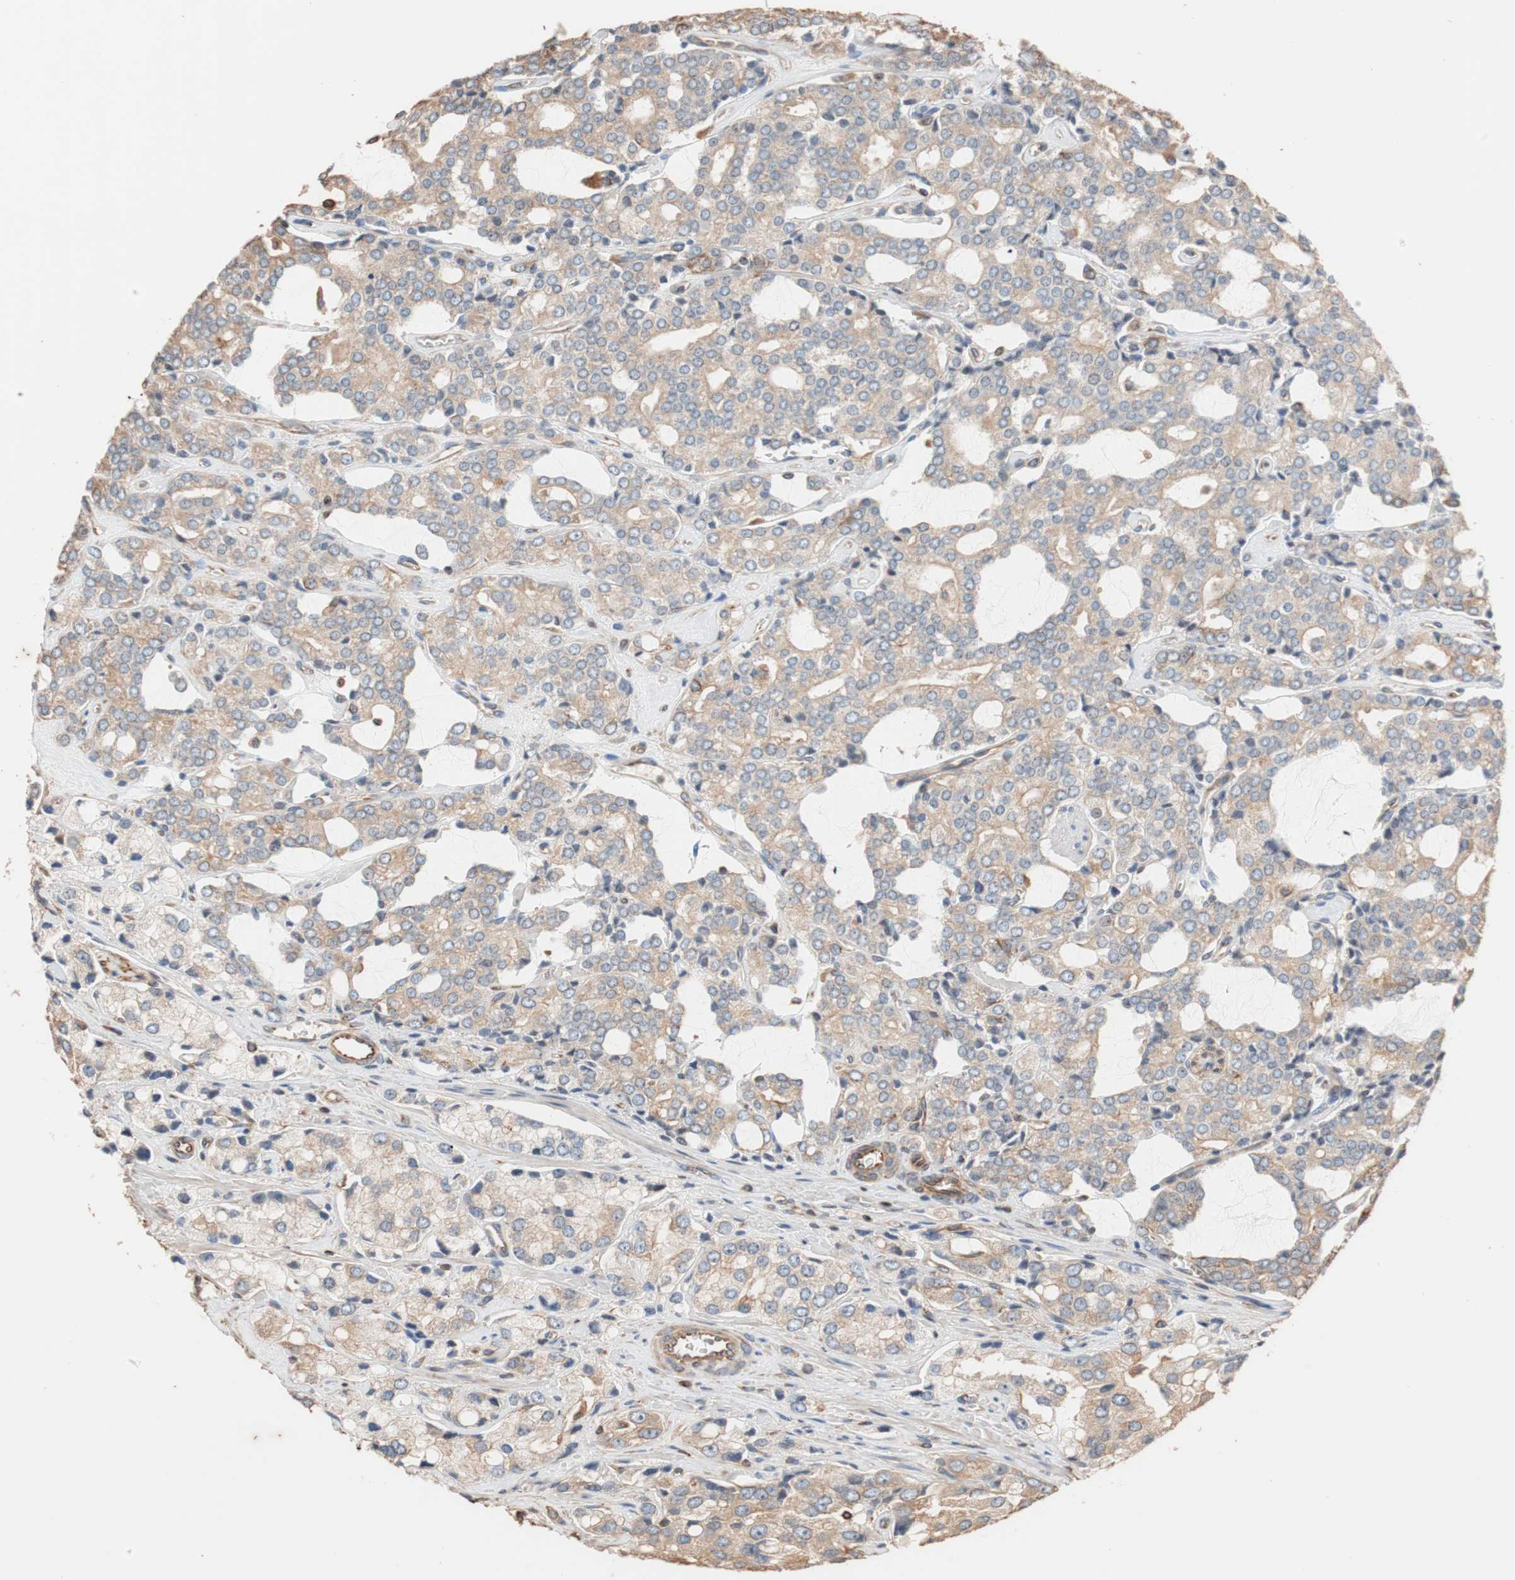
{"staining": {"intensity": "weak", "quantity": ">75%", "location": "cytoplasmic/membranous"}, "tissue": "prostate cancer", "cell_type": "Tumor cells", "image_type": "cancer", "snomed": [{"axis": "morphology", "description": "Adenocarcinoma, High grade"}, {"axis": "topography", "description": "Prostate"}], "caption": "Prostate cancer was stained to show a protein in brown. There is low levels of weak cytoplasmic/membranous positivity in approximately >75% of tumor cells. The staining was performed using DAB, with brown indicating positive protein expression. Nuclei are stained blue with hematoxylin.", "gene": "TUBB", "patient": {"sex": "male", "age": 67}}